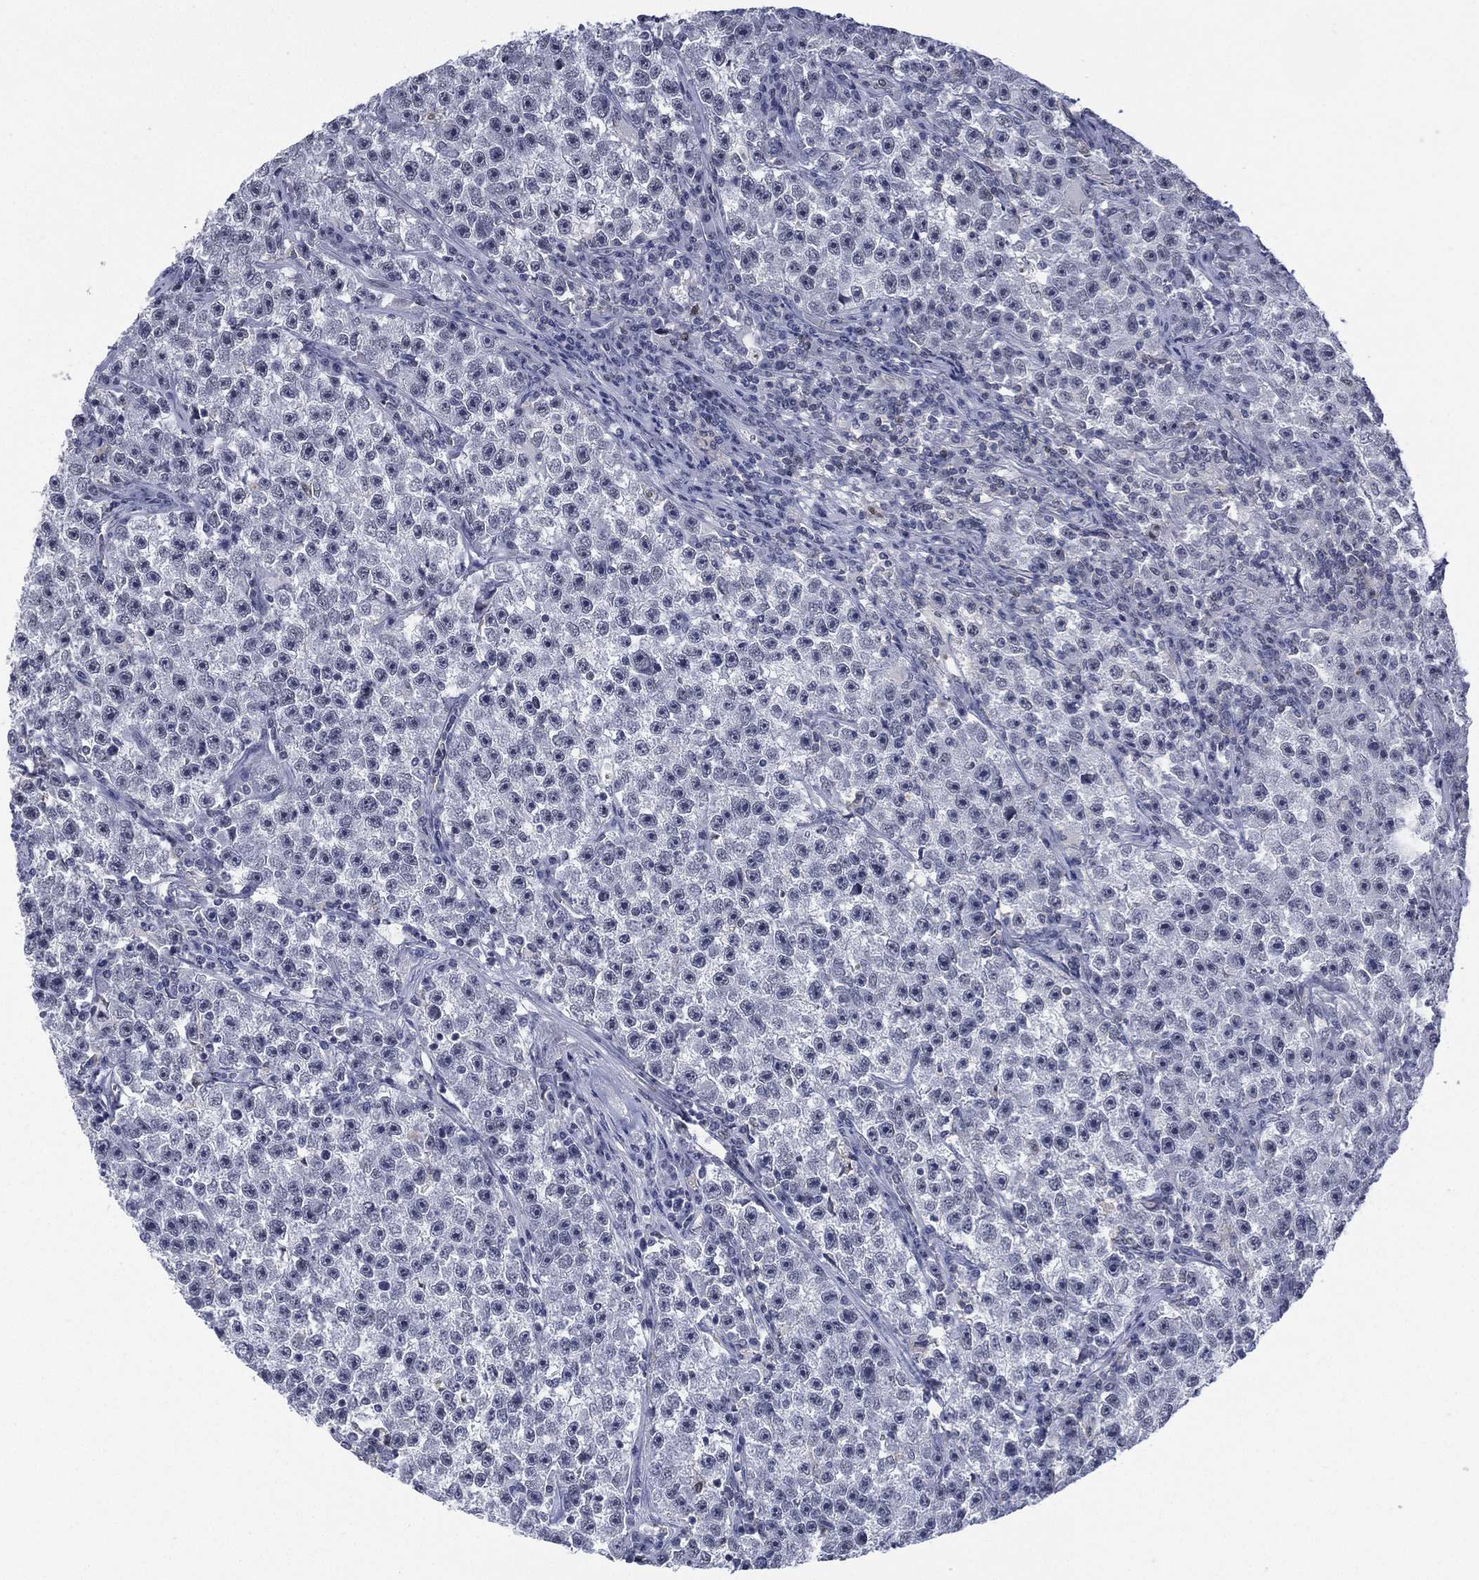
{"staining": {"intensity": "negative", "quantity": "none", "location": "none"}, "tissue": "testis cancer", "cell_type": "Tumor cells", "image_type": "cancer", "snomed": [{"axis": "morphology", "description": "Seminoma, NOS"}, {"axis": "topography", "description": "Testis"}], "caption": "Seminoma (testis) was stained to show a protein in brown. There is no significant staining in tumor cells.", "gene": "ZNF711", "patient": {"sex": "male", "age": 22}}